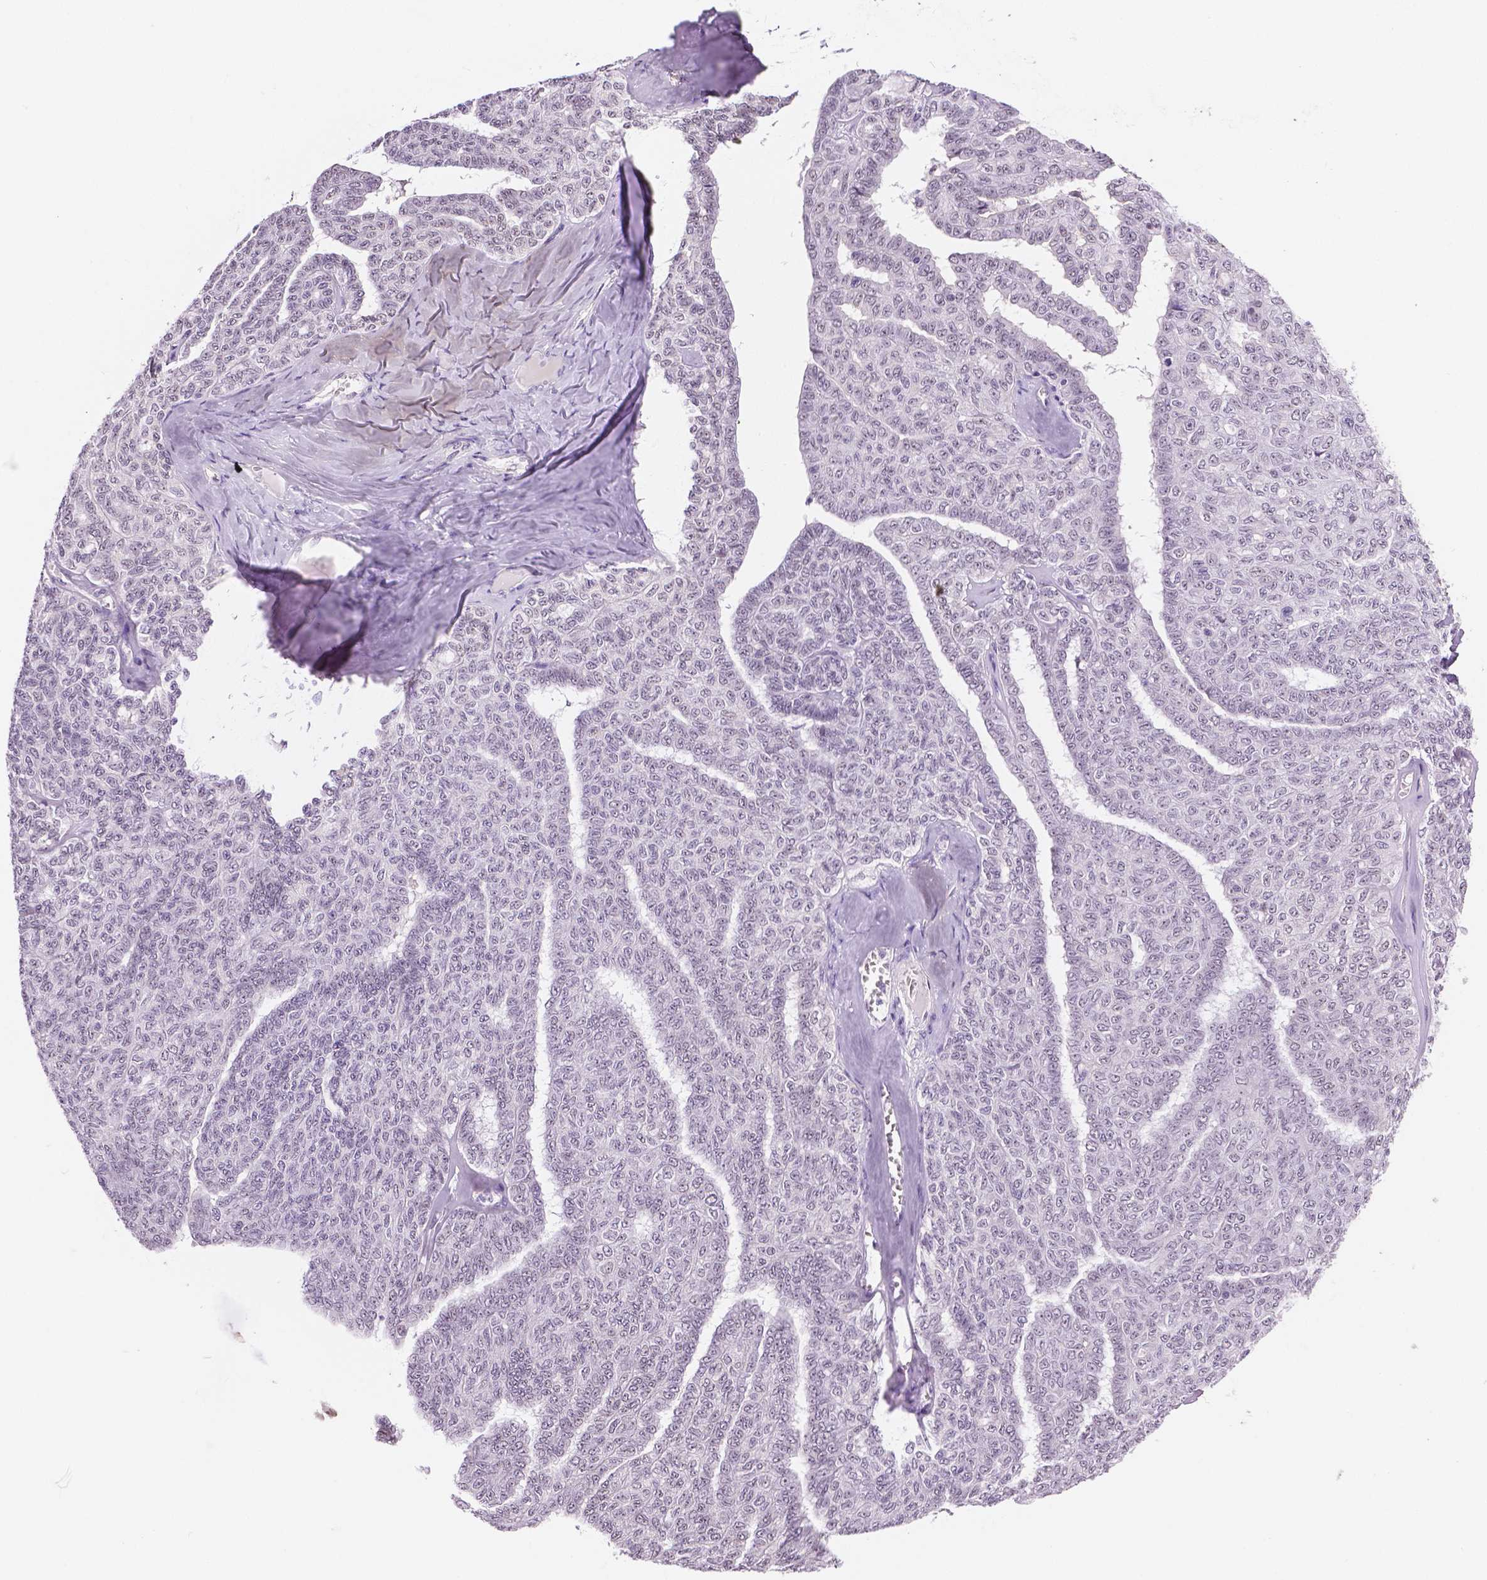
{"staining": {"intensity": "negative", "quantity": "none", "location": "none"}, "tissue": "ovarian cancer", "cell_type": "Tumor cells", "image_type": "cancer", "snomed": [{"axis": "morphology", "description": "Cystadenocarcinoma, serous, NOS"}, {"axis": "topography", "description": "Ovary"}], "caption": "DAB immunohistochemical staining of human ovarian cancer (serous cystadenocarcinoma) demonstrates no significant positivity in tumor cells.", "gene": "NHP2", "patient": {"sex": "female", "age": 71}}